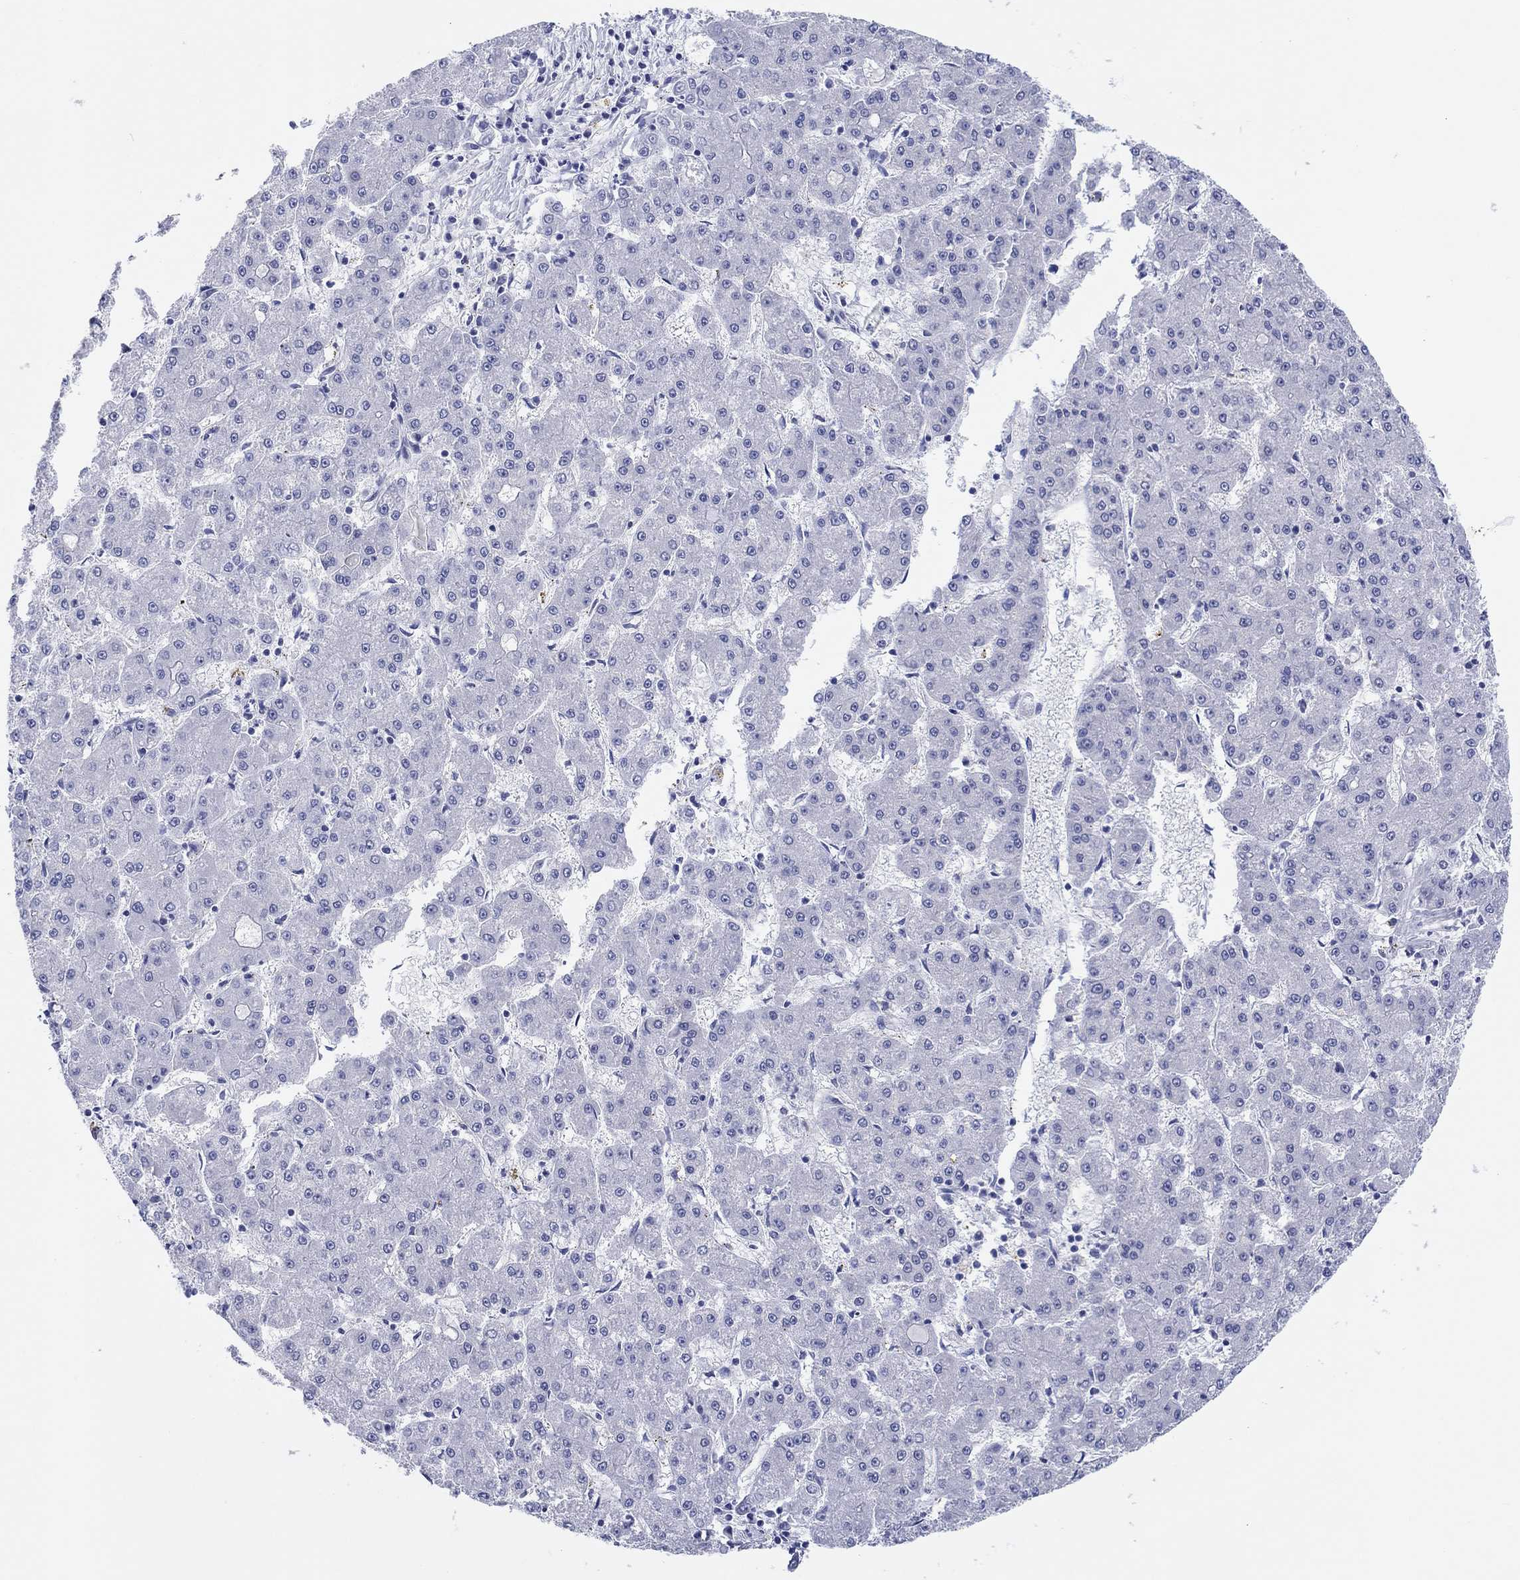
{"staining": {"intensity": "negative", "quantity": "none", "location": "none"}, "tissue": "liver cancer", "cell_type": "Tumor cells", "image_type": "cancer", "snomed": [{"axis": "morphology", "description": "Carcinoma, Hepatocellular, NOS"}, {"axis": "topography", "description": "Liver"}], "caption": "Tumor cells are negative for brown protein staining in hepatocellular carcinoma (liver). (Stains: DAB immunohistochemistry with hematoxylin counter stain, Microscopy: brightfield microscopy at high magnification).", "gene": "ERICH3", "patient": {"sex": "male", "age": 73}}